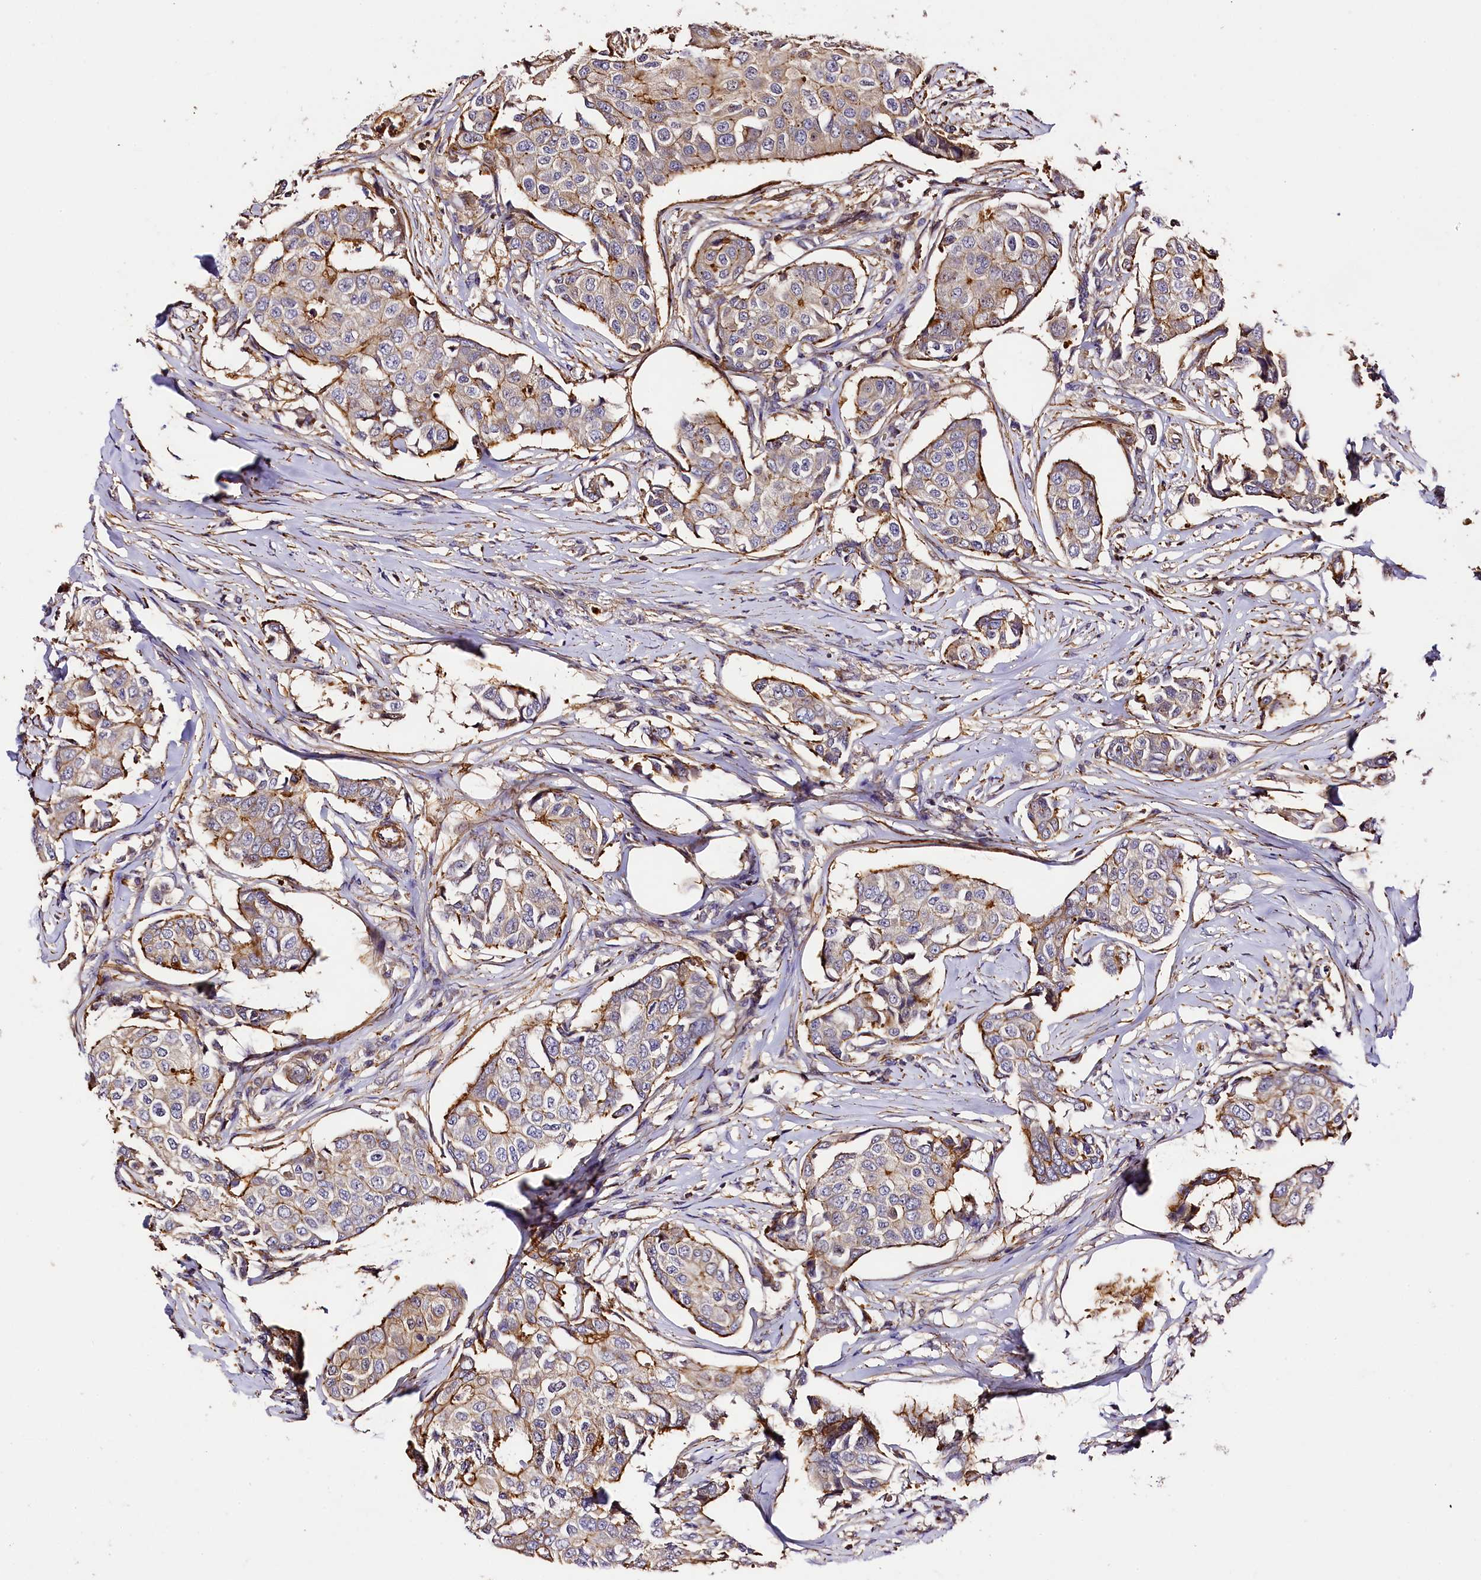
{"staining": {"intensity": "weak", "quantity": "25%-75%", "location": "cytoplasmic/membranous"}, "tissue": "breast cancer", "cell_type": "Tumor cells", "image_type": "cancer", "snomed": [{"axis": "morphology", "description": "Duct carcinoma"}, {"axis": "topography", "description": "Breast"}], "caption": "This micrograph reveals immunohistochemistry staining of human breast cancer, with low weak cytoplasmic/membranous positivity in approximately 25%-75% of tumor cells.", "gene": "RAPSN", "patient": {"sex": "female", "age": 80}}